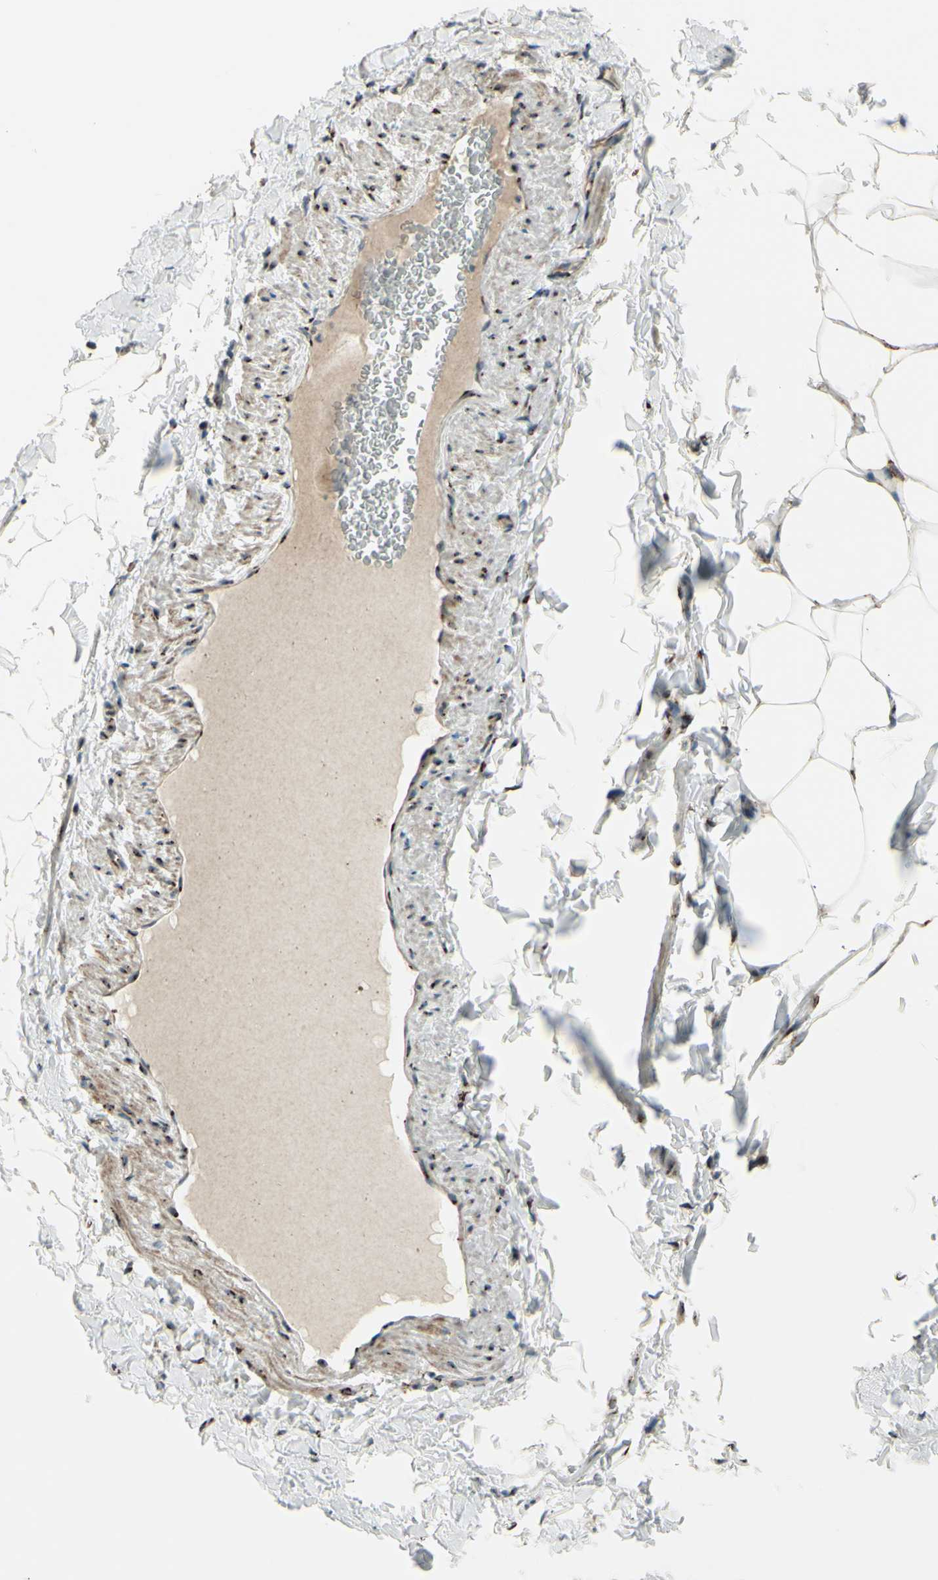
{"staining": {"intensity": "strong", "quantity": ">75%", "location": "cytoplasmic/membranous"}, "tissue": "adipose tissue", "cell_type": "Adipocytes", "image_type": "normal", "snomed": [{"axis": "morphology", "description": "Normal tissue, NOS"}, {"axis": "topography", "description": "Vascular tissue"}], "caption": "Protein staining of unremarkable adipose tissue exhibits strong cytoplasmic/membranous expression in about >75% of adipocytes.", "gene": "BPNT2", "patient": {"sex": "male", "age": 41}}